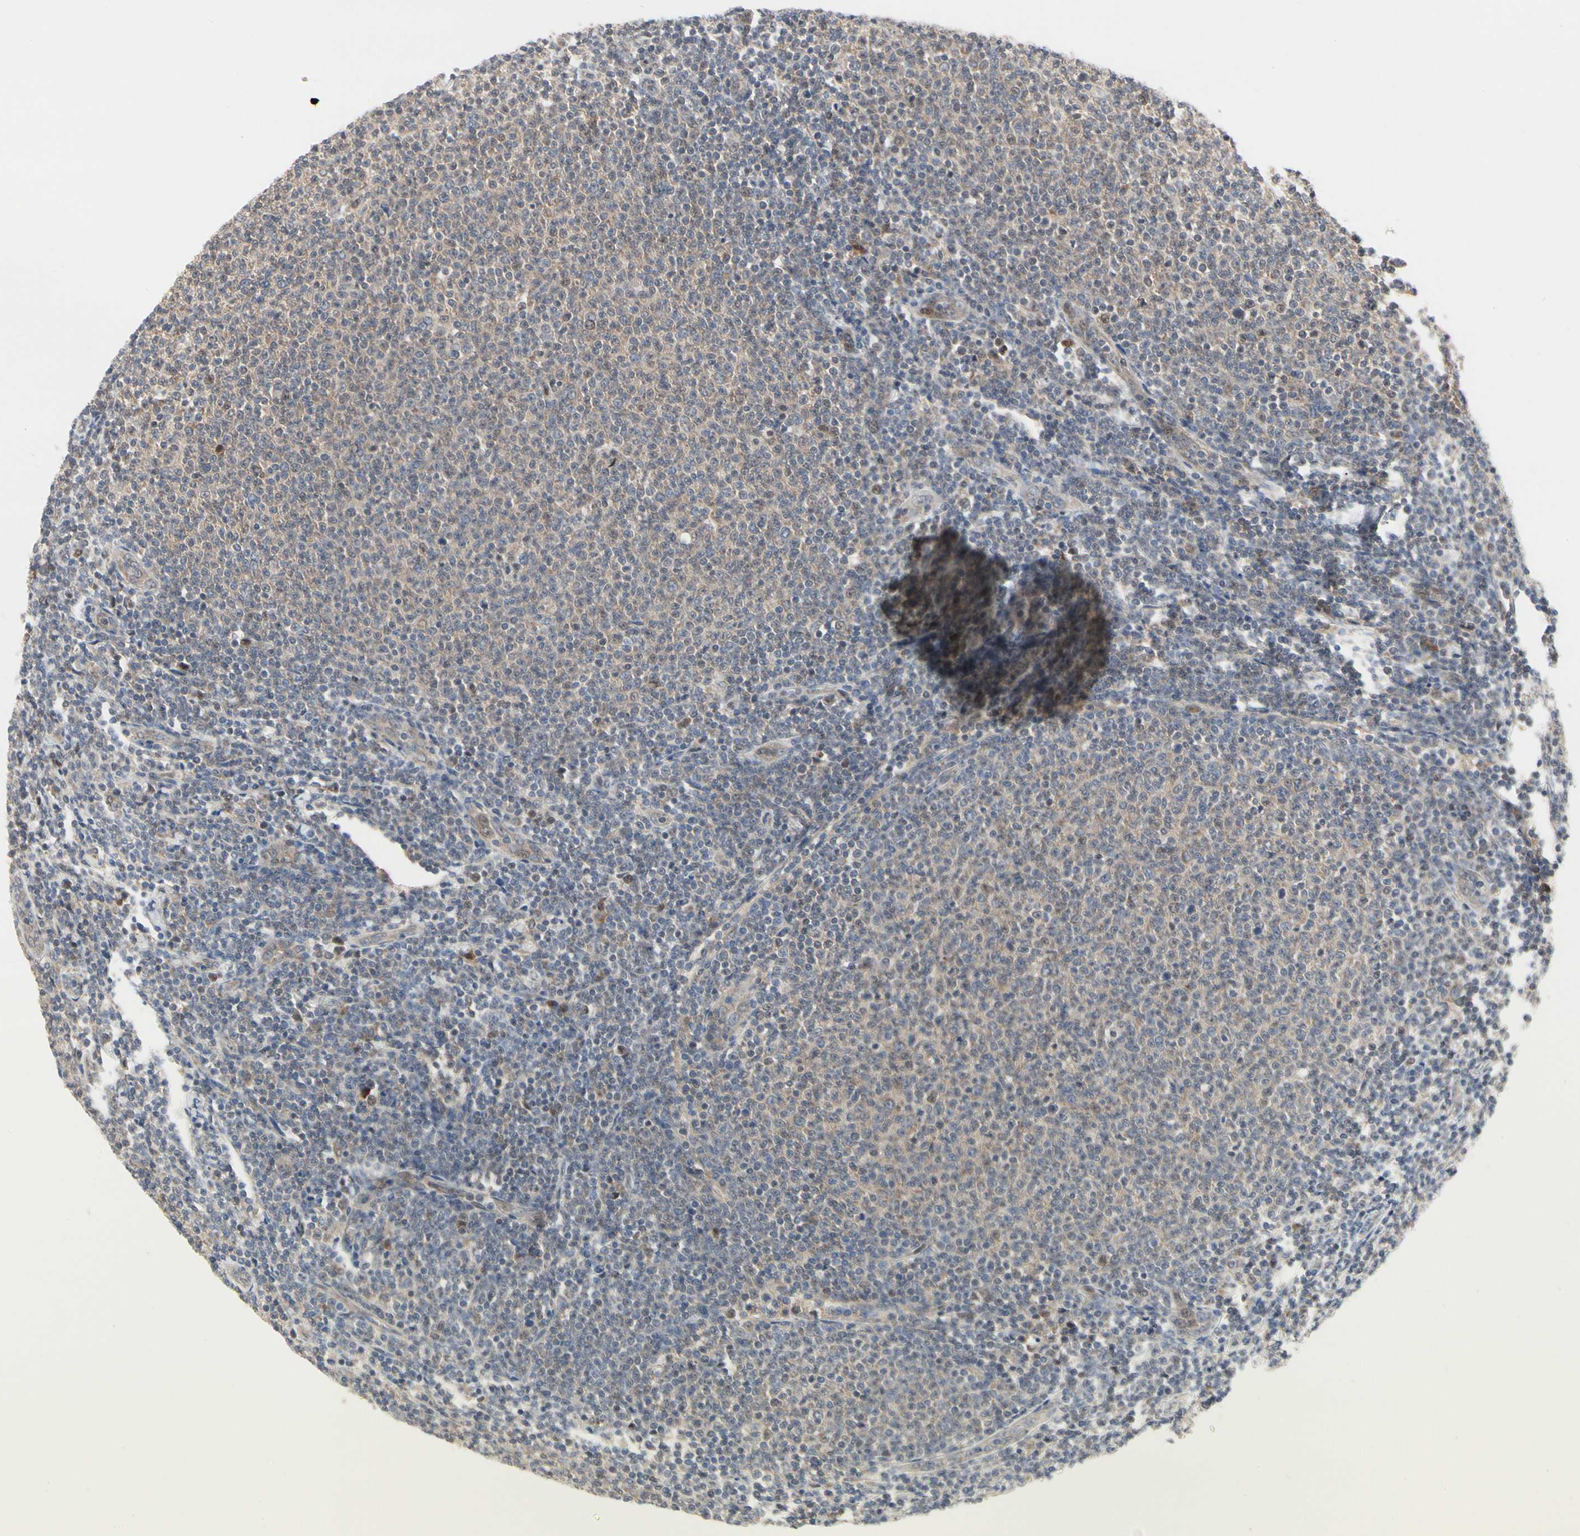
{"staining": {"intensity": "weak", "quantity": ">75%", "location": "cytoplasmic/membranous"}, "tissue": "lymphoma", "cell_type": "Tumor cells", "image_type": "cancer", "snomed": [{"axis": "morphology", "description": "Malignant lymphoma, non-Hodgkin's type, Low grade"}, {"axis": "topography", "description": "Lymph node"}], "caption": "Immunohistochemistry micrograph of neoplastic tissue: malignant lymphoma, non-Hodgkin's type (low-grade) stained using immunohistochemistry demonstrates low levels of weak protein expression localized specifically in the cytoplasmic/membranous of tumor cells, appearing as a cytoplasmic/membranous brown color.", "gene": "CDK5", "patient": {"sex": "male", "age": 66}}